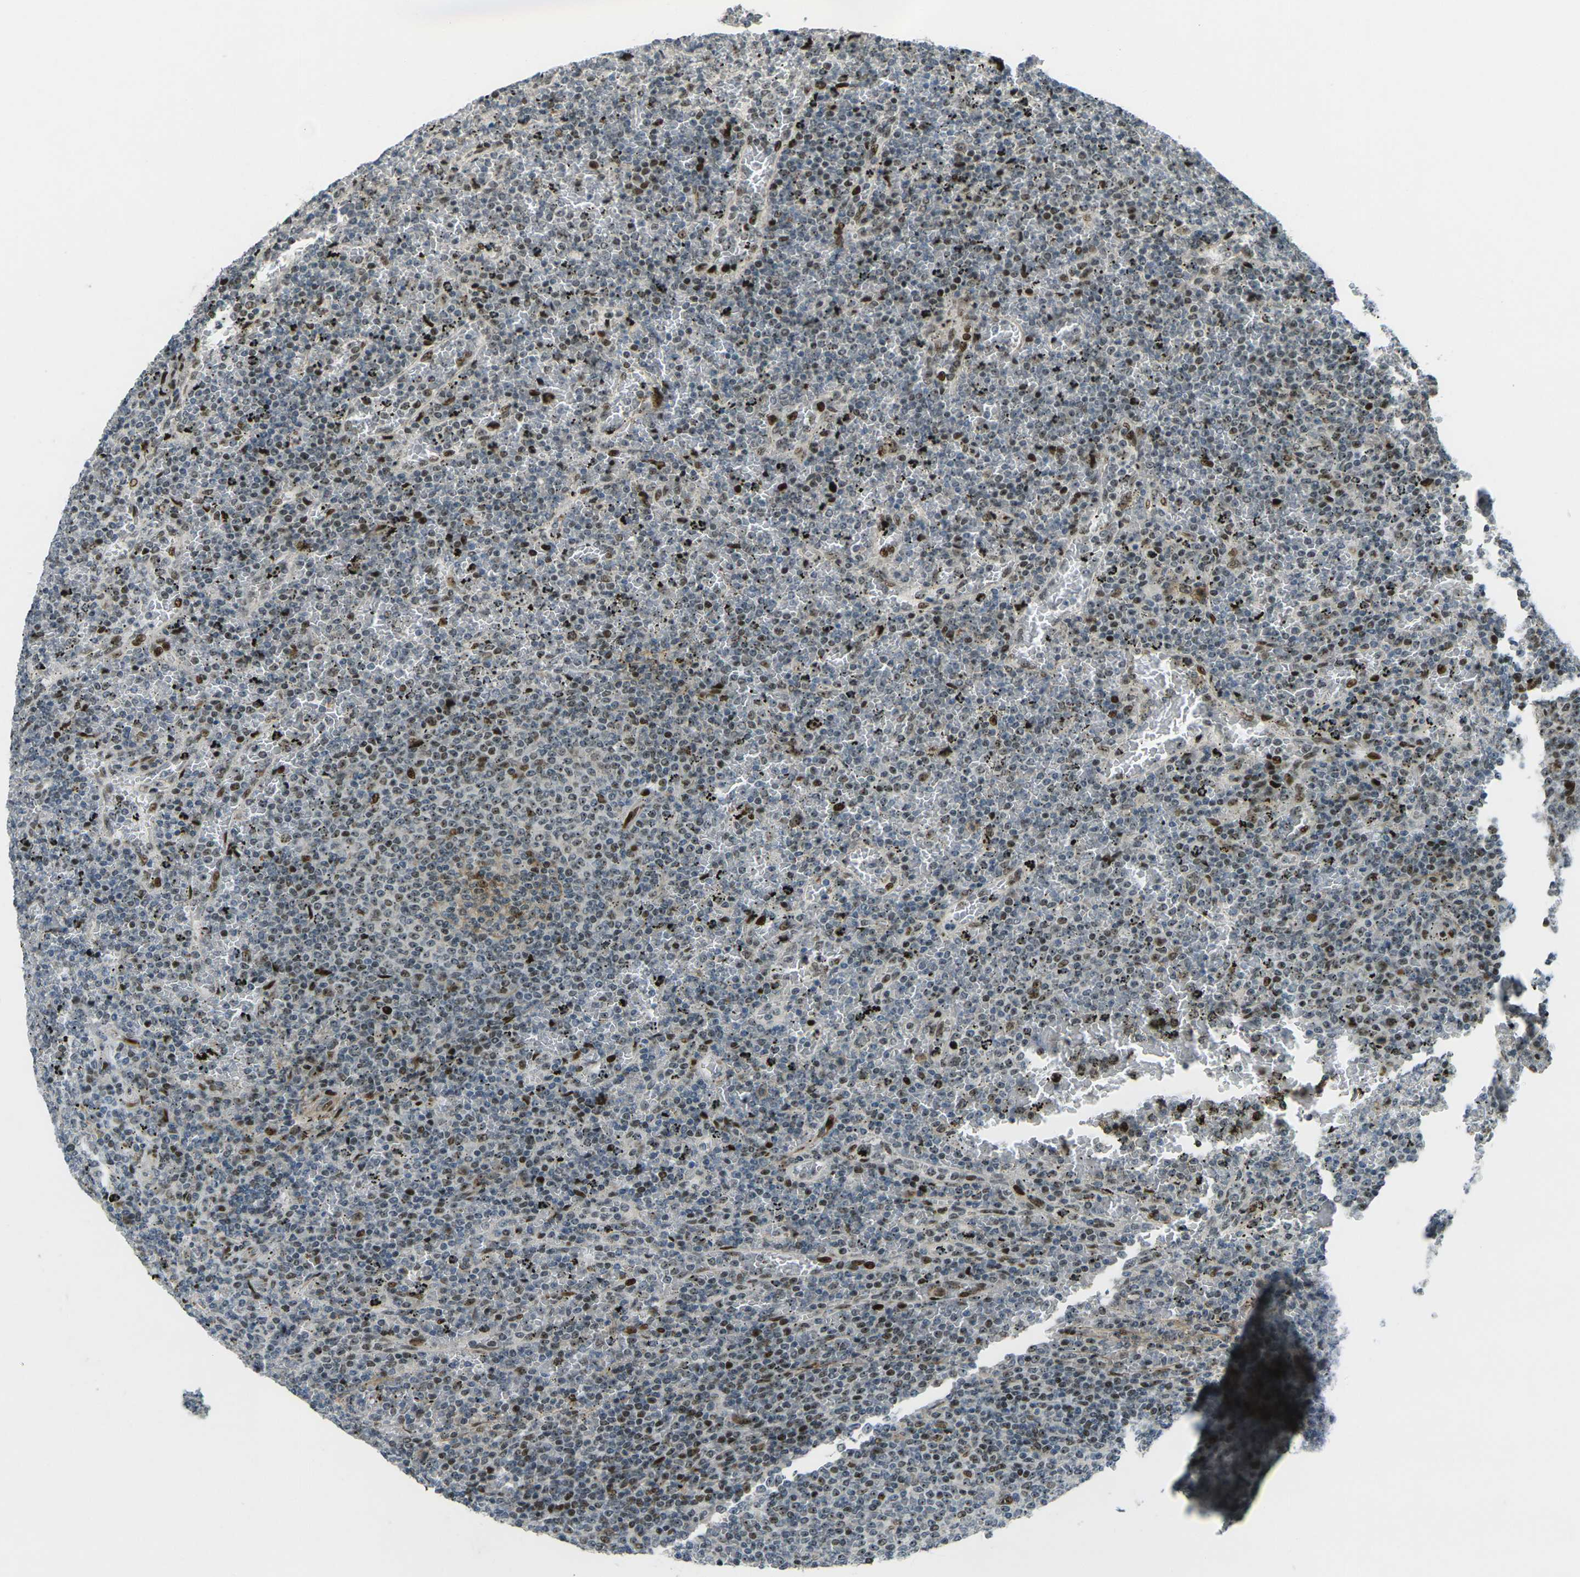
{"staining": {"intensity": "moderate", "quantity": ">75%", "location": "nuclear"}, "tissue": "lymphoma", "cell_type": "Tumor cells", "image_type": "cancer", "snomed": [{"axis": "morphology", "description": "Malignant lymphoma, non-Hodgkin's type, Low grade"}, {"axis": "topography", "description": "Spleen"}], "caption": "The photomicrograph exhibits a brown stain indicating the presence of a protein in the nuclear of tumor cells in lymphoma.", "gene": "UBE2C", "patient": {"sex": "female", "age": 77}}